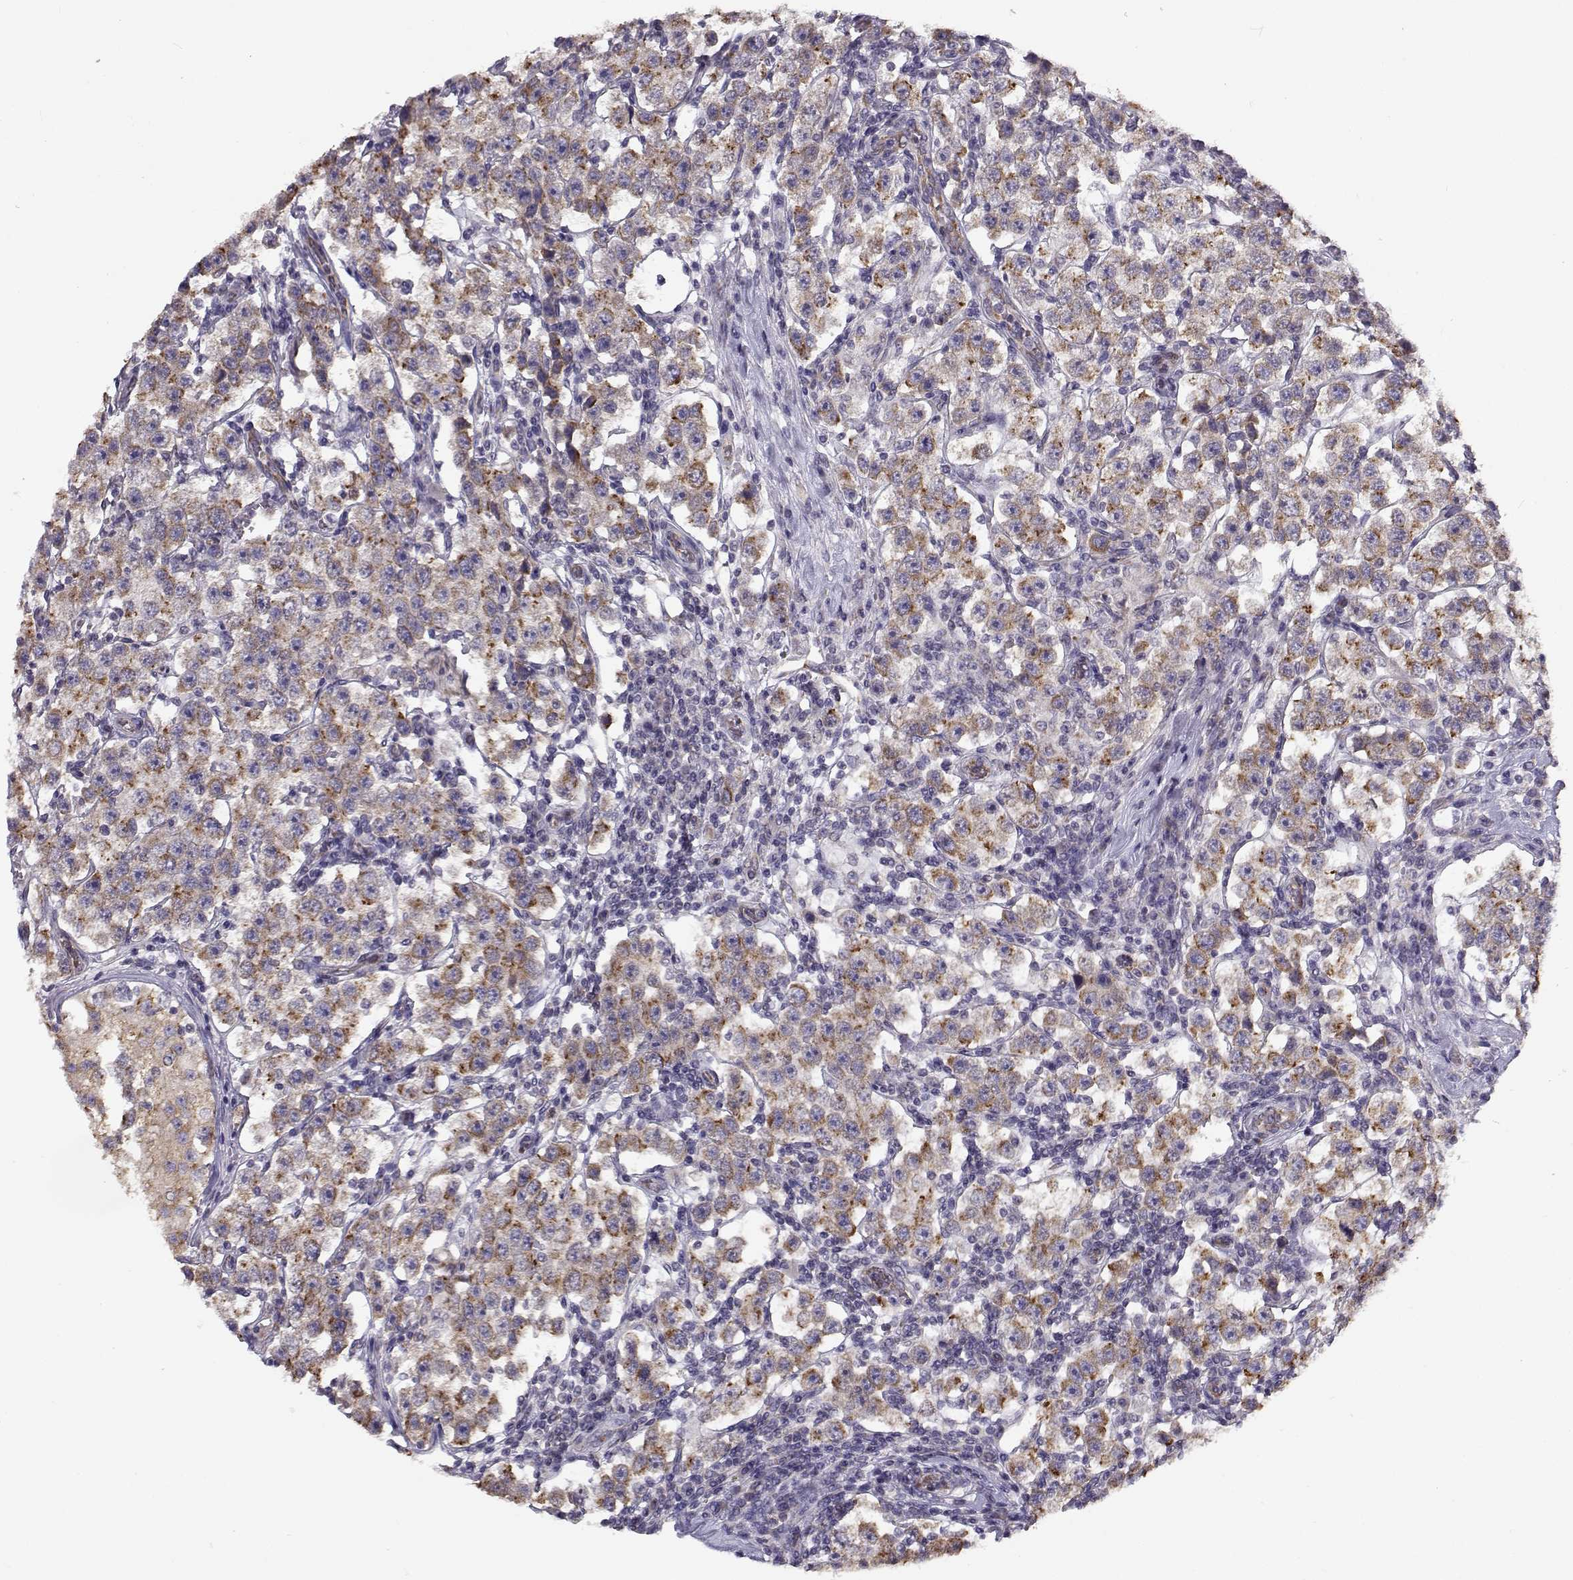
{"staining": {"intensity": "moderate", "quantity": ">75%", "location": "cytoplasmic/membranous"}, "tissue": "testis cancer", "cell_type": "Tumor cells", "image_type": "cancer", "snomed": [{"axis": "morphology", "description": "Seminoma, NOS"}, {"axis": "topography", "description": "Testis"}], "caption": "Protein analysis of seminoma (testis) tissue exhibits moderate cytoplasmic/membranous staining in about >75% of tumor cells. Immunohistochemistry (ihc) stains the protein in brown and the nuclei are stained blue.", "gene": "BEND6", "patient": {"sex": "male", "age": 37}}